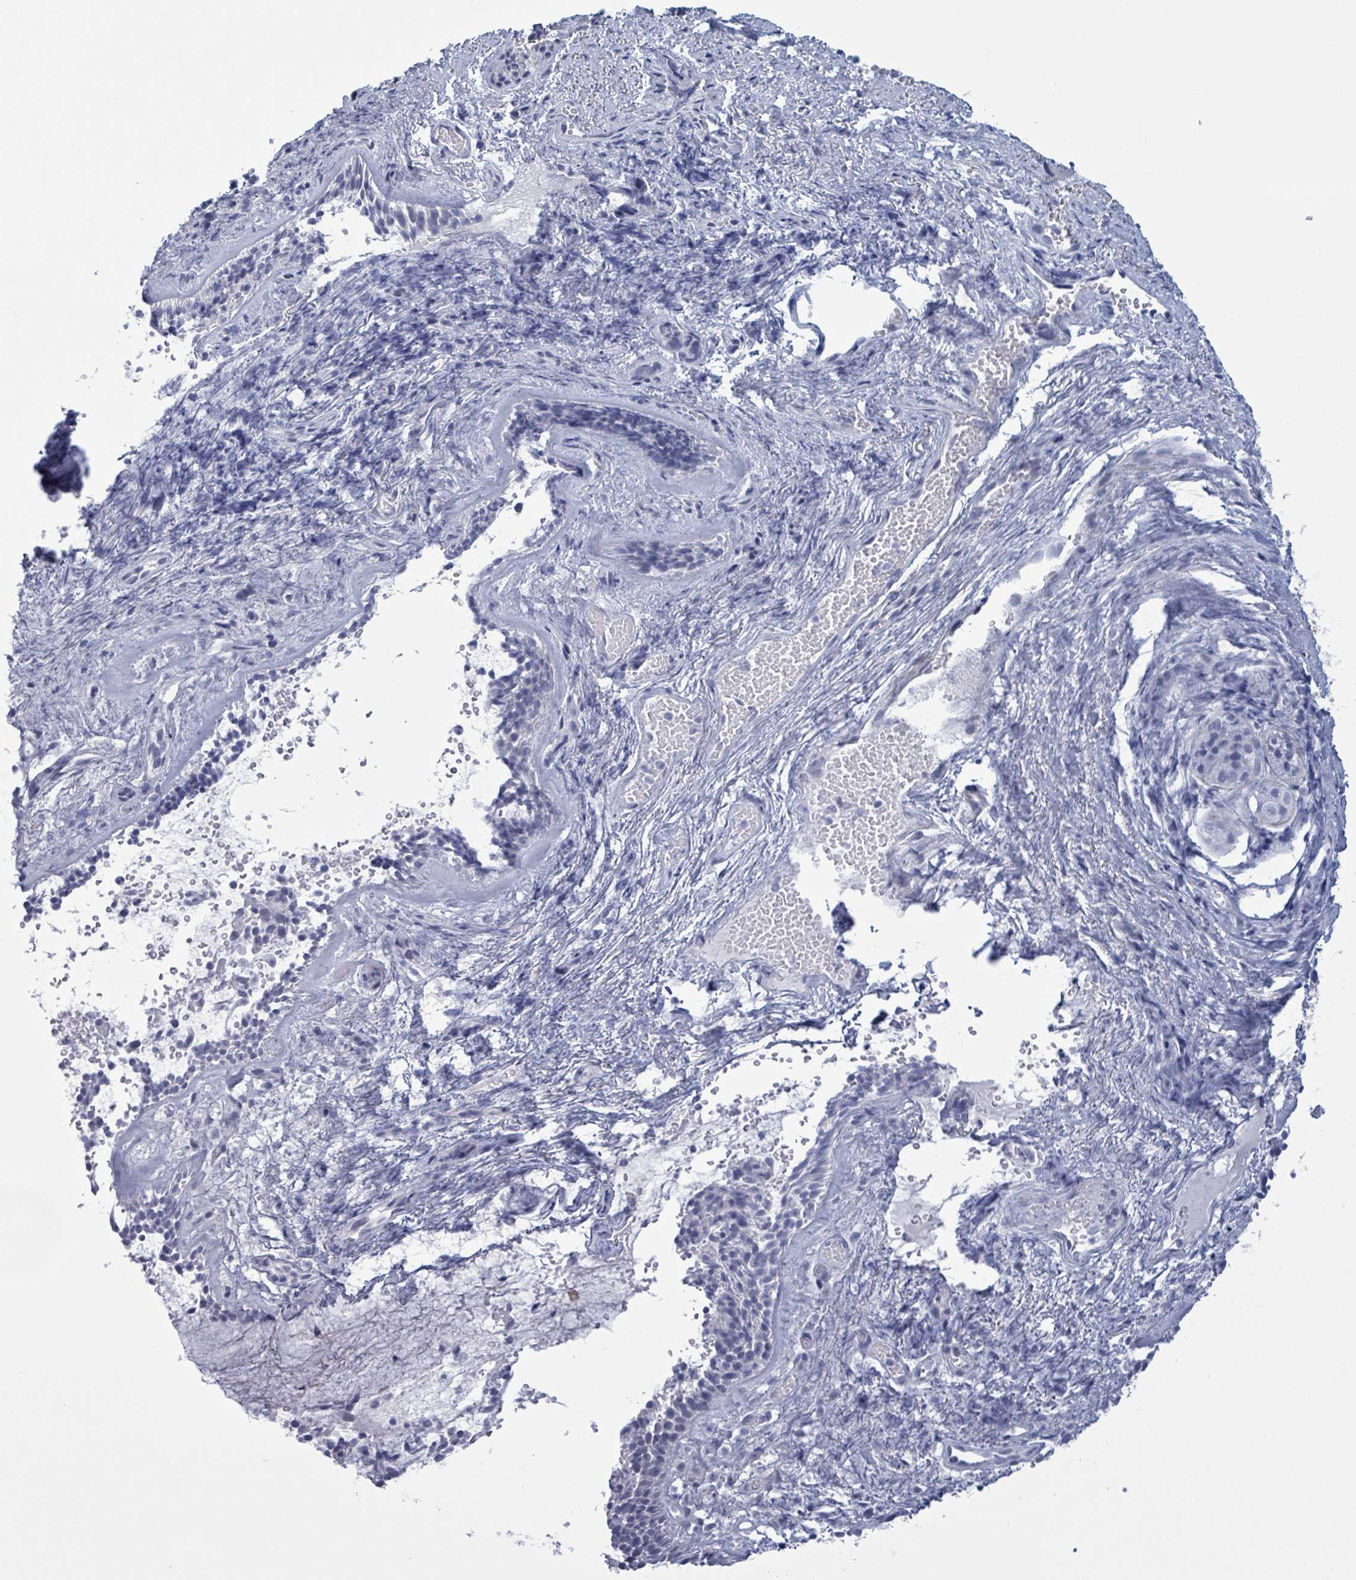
{"staining": {"intensity": "negative", "quantity": "none", "location": "none"}, "tissue": "nasopharynx", "cell_type": "Respiratory epithelial cells", "image_type": "normal", "snomed": [{"axis": "morphology", "description": "Normal tissue, NOS"}, {"axis": "topography", "description": "Cartilage tissue"}, {"axis": "topography", "description": "Nasopharynx"}, {"axis": "topography", "description": "Thyroid gland"}], "caption": "Respiratory epithelial cells are negative for brown protein staining in normal nasopharynx. The staining is performed using DAB brown chromogen with nuclei counter-stained in using hematoxylin.", "gene": "ZNF771", "patient": {"sex": "male", "age": 63}}